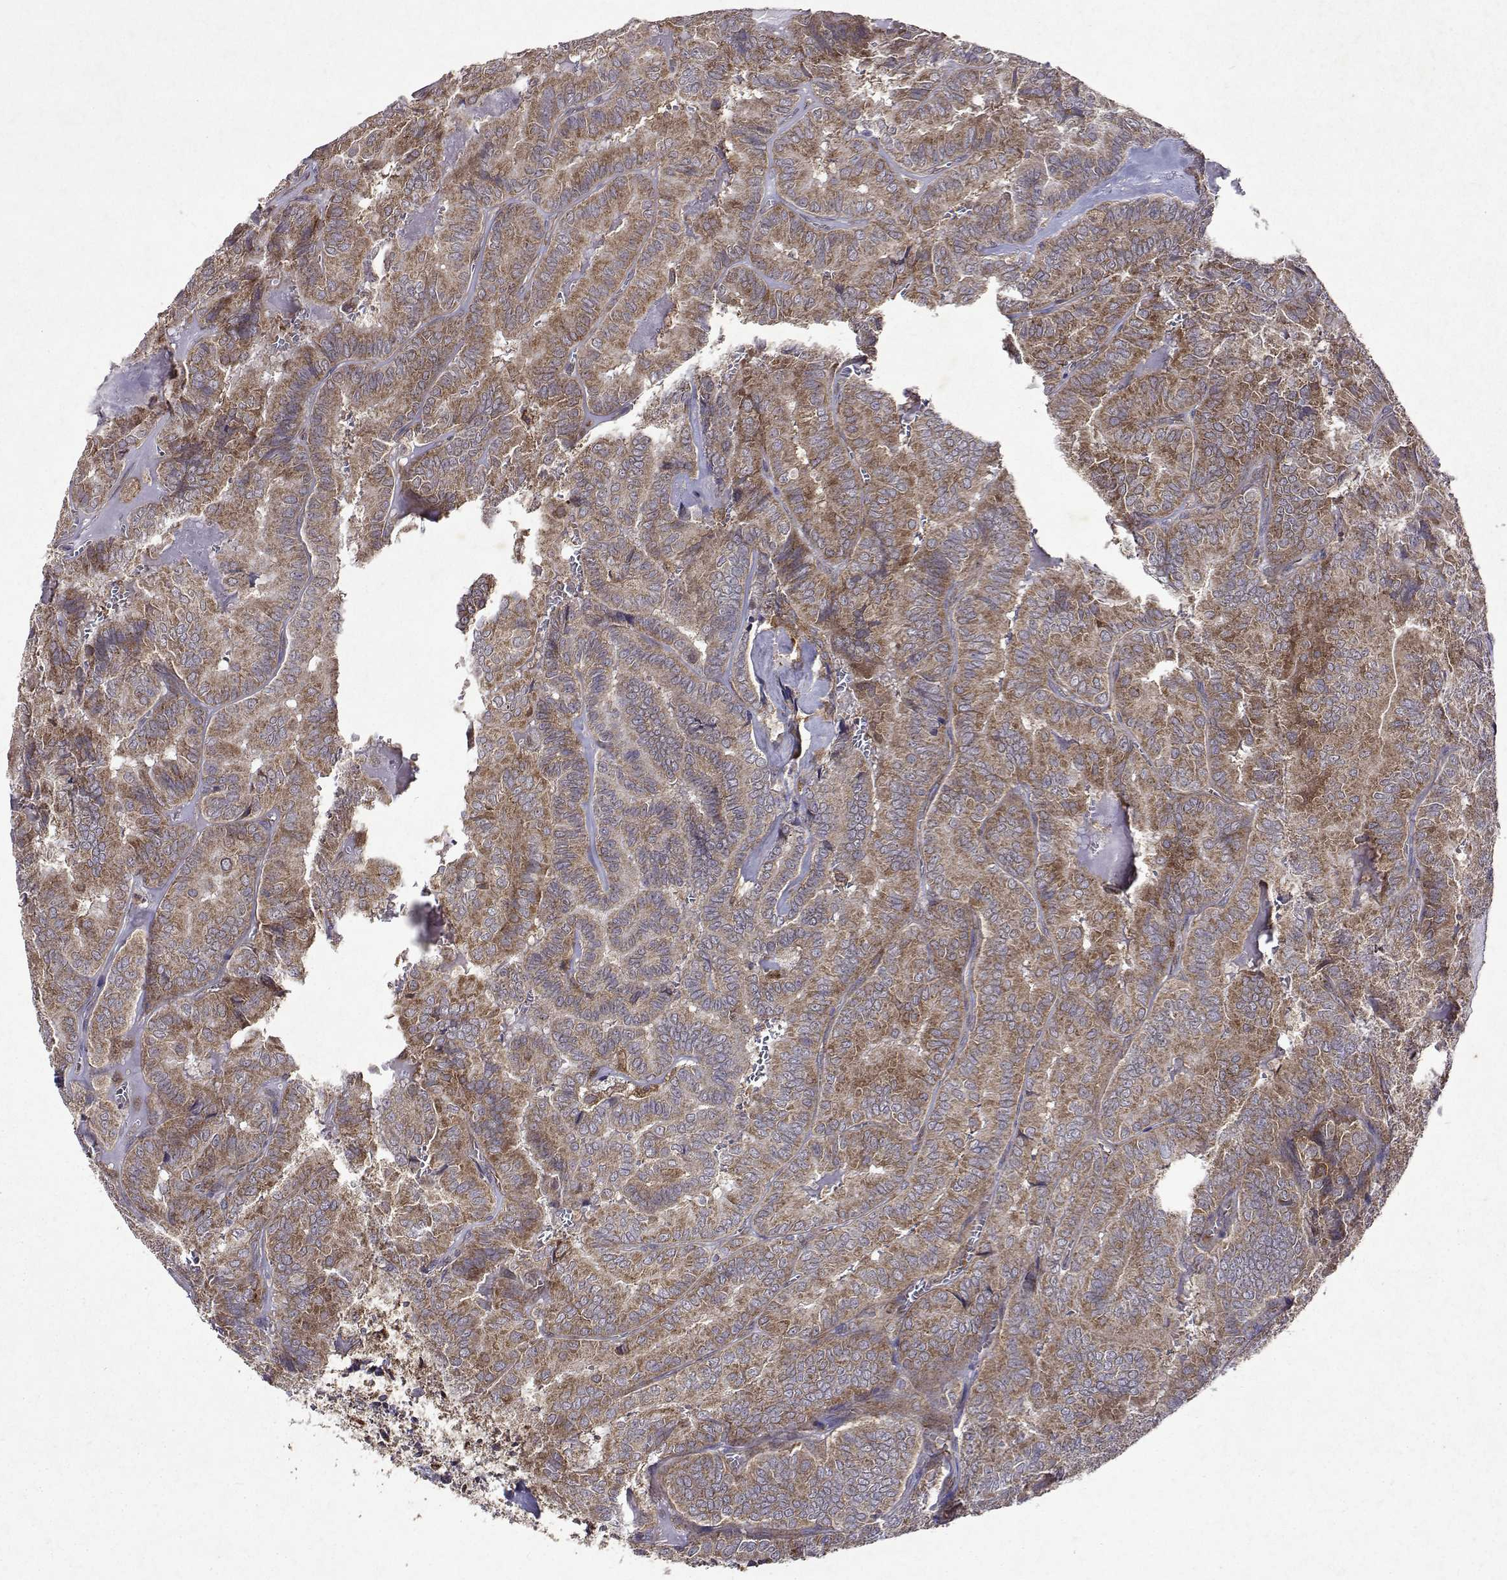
{"staining": {"intensity": "weak", "quantity": ">75%", "location": "cytoplasmic/membranous"}, "tissue": "thyroid cancer", "cell_type": "Tumor cells", "image_type": "cancer", "snomed": [{"axis": "morphology", "description": "Papillary adenocarcinoma, NOS"}, {"axis": "topography", "description": "Thyroid gland"}], "caption": "DAB (3,3'-diaminobenzidine) immunohistochemical staining of human papillary adenocarcinoma (thyroid) exhibits weak cytoplasmic/membranous protein expression in about >75% of tumor cells.", "gene": "TARBP2", "patient": {"sex": "female", "age": 75}}